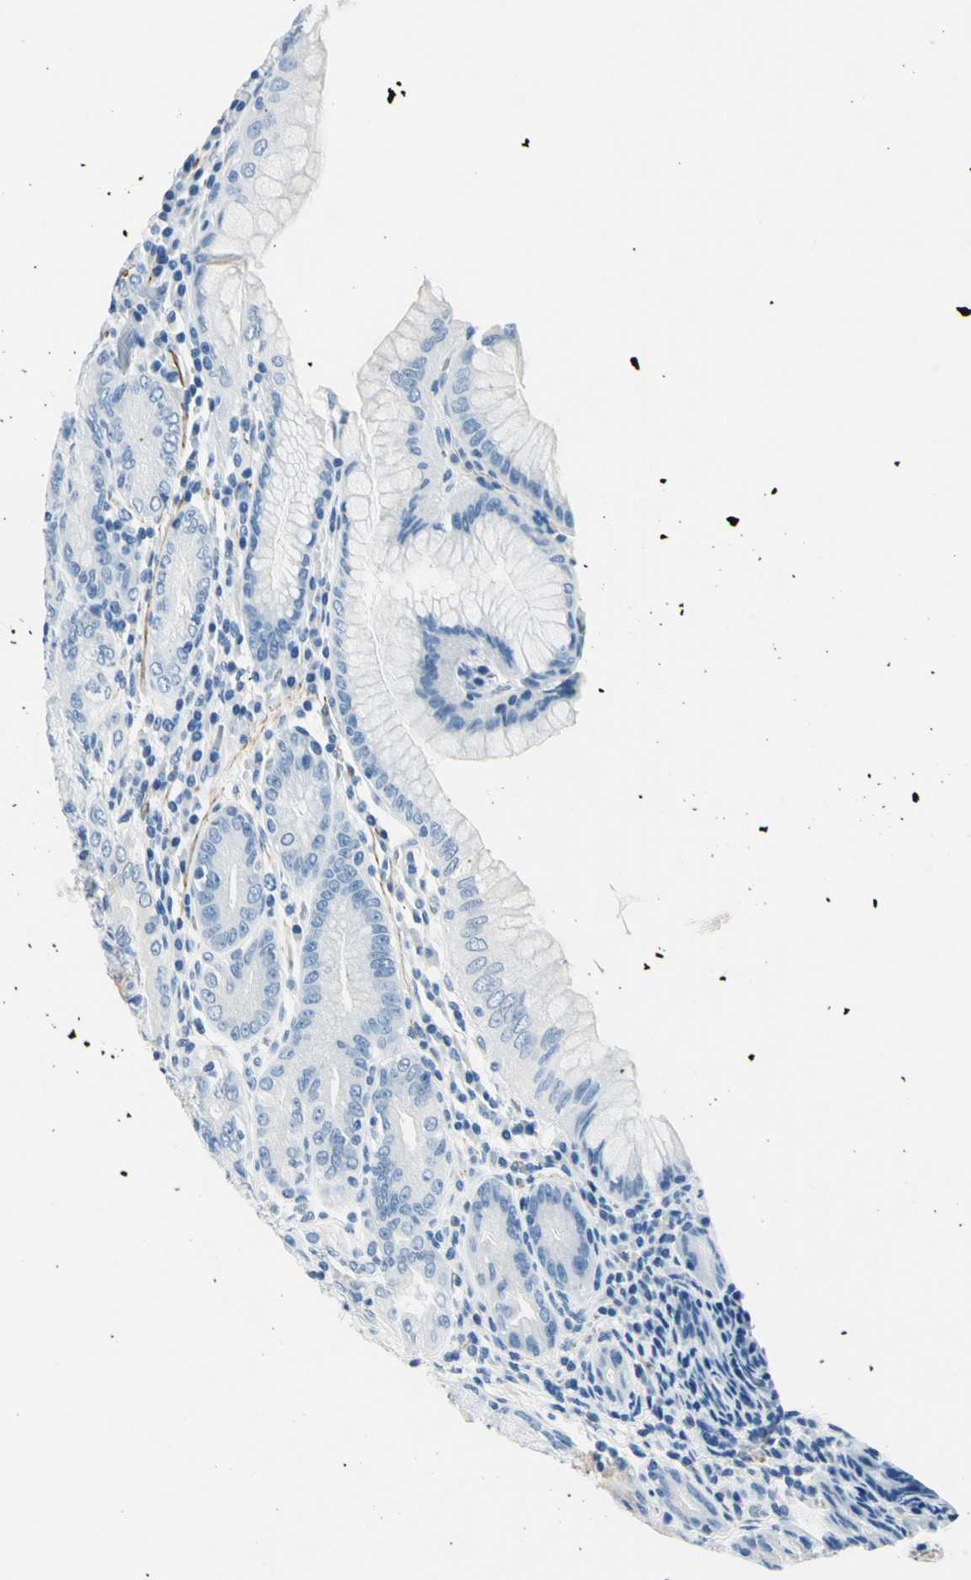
{"staining": {"intensity": "weak", "quantity": "25%-75%", "location": "cytoplasmic/membranous"}, "tissue": "stomach", "cell_type": "Glandular cells", "image_type": "normal", "snomed": [{"axis": "morphology", "description": "Normal tissue, NOS"}, {"axis": "topography", "description": "Stomach, lower"}], "caption": "Immunohistochemistry image of benign stomach: stomach stained using immunohistochemistry (IHC) exhibits low levels of weak protein expression localized specifically in the cytoplasmic/membranous of glandular cells, appearing as a cytoplasmic/membranous brown color.", "gene": "CDH15", "patient": {"sex": "female", "age": 76}}